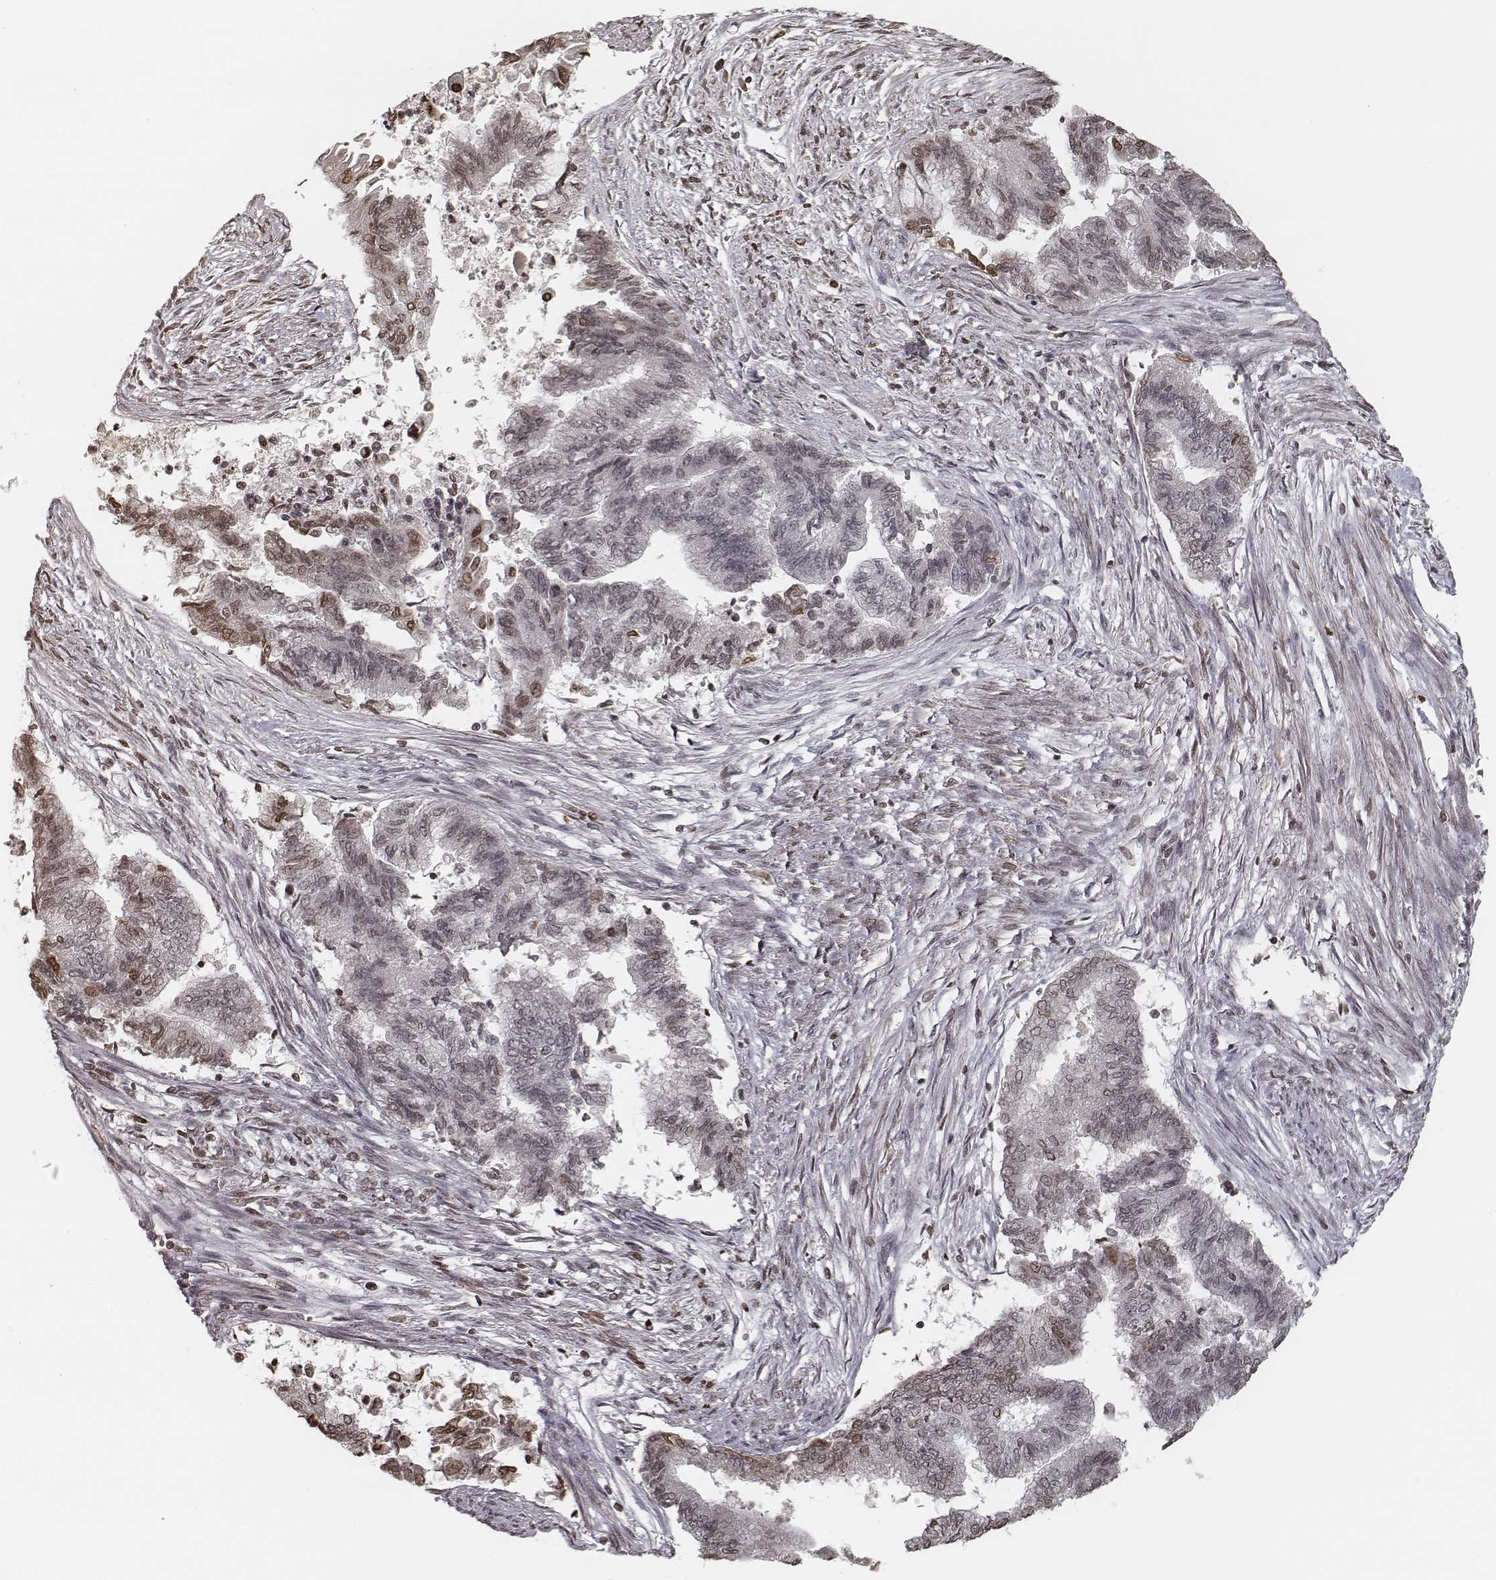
{"staining": {"intensity": "weak", "quantity": "<25%", "location": "nuclear"}, "tissue": "endometrial cancer", "cell_type": "Tumor cells", "image_type": "cancer", "snomed": [{"axis": "morphology", "description": "Adenocarcinoma, NOS"}, {"axis": "topography", "description": "Endometrium"}], "caption": "Adenocarcinoma (endometrial) was stained to show a protein in brown. There is no significant positivity in tumor cells. (DAB IHC, high magnification).", "gene": "HMGA2", "patient": {"sex": "female", "age": 65}}